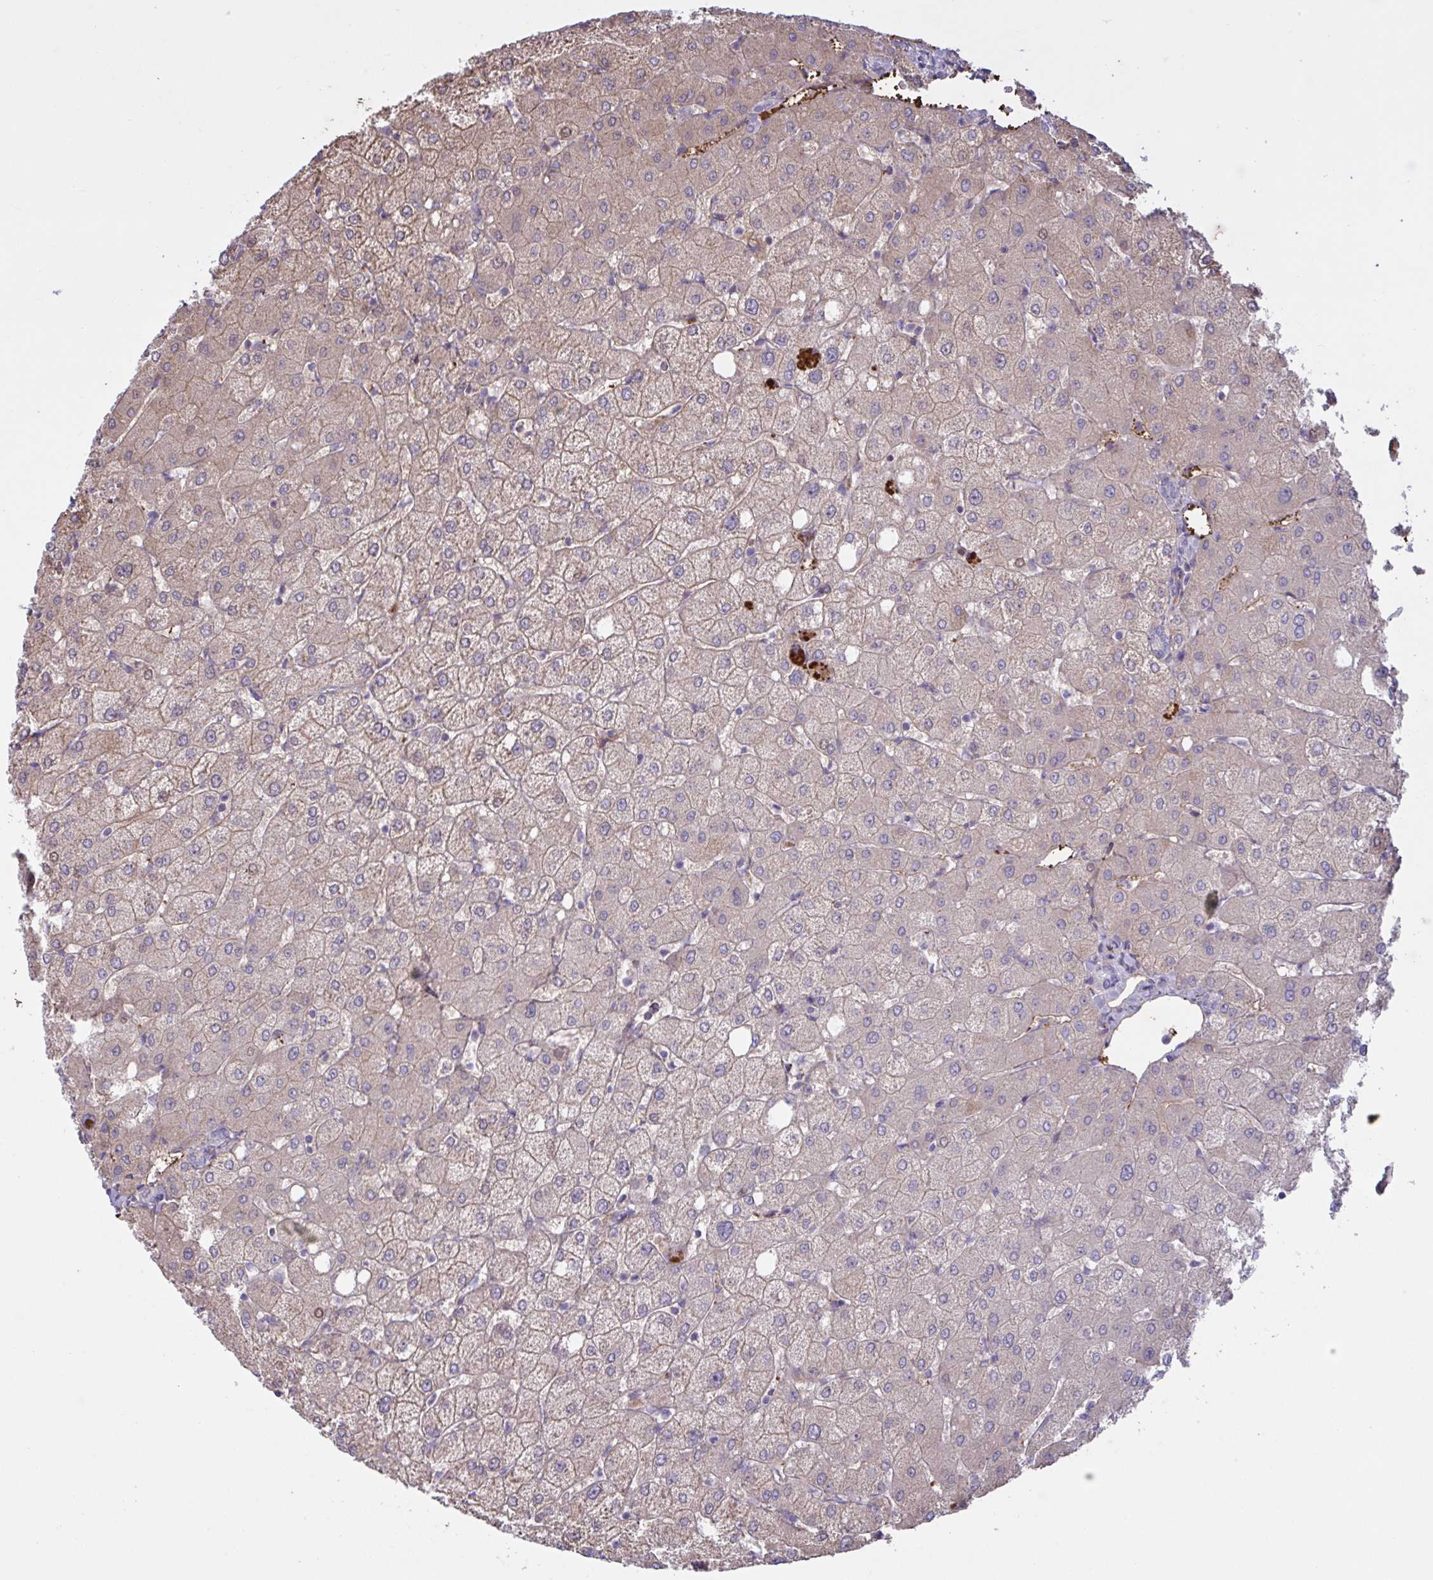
{"staining": {"intensity": "negative", "quantity": "none", "location": "none"}, "tissue": "liver", "cell_type": "Cholangiocytes", "image_type": "normal", "snomed": [{"axis": "morphology", "description": "Normal tissue, NOS"}, {"axis": "topography", "description": "Liver"}], "caption": "Immunohistochemical staining of benign human liver exhibits no significant staining in cholangiocytes. The staining was performed using DAB (3,3'-diaminobenzidine) to visualize the protein expression in brown, while the nuclei were stained in blue with hematoxylin (Magnification: 20x).", "gene": "IL1R1", "patient": {"sex": "female", "age": 54}}